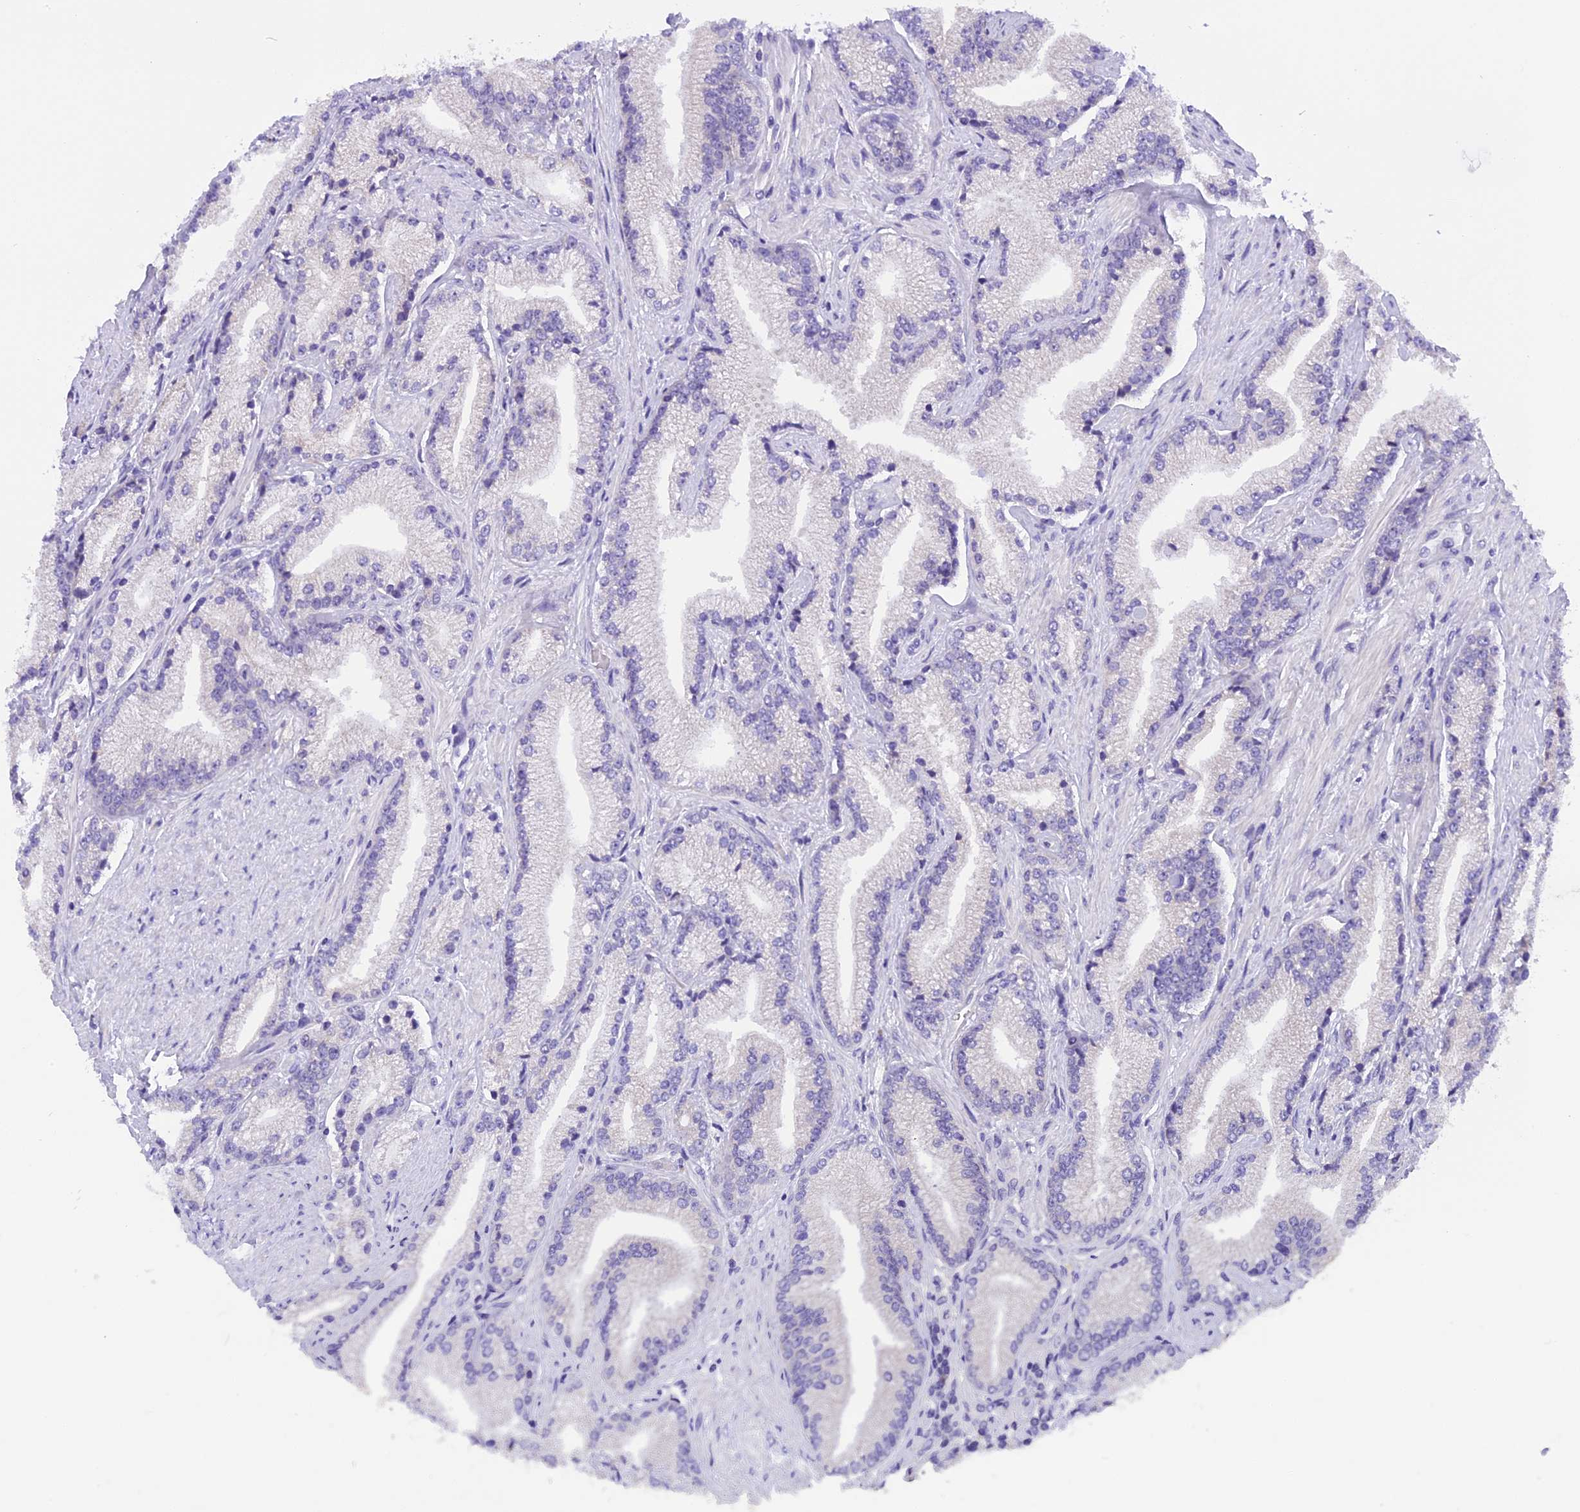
{"staining": {"intensity": "negative", "quantity": "none", "location": "none"}, "tissue": "prostate cancer", "cell_type": "Tumor cells", "image_type": "cancer", "snomed": [{"axis": "morphology", "description": "Adenocarcinoma, High grade"}, {"axis": "topography", "description": "Prostate"}], "caption": "This is an IHC histopathology image of human prostate cancer (adenocarcinoma (high-grade)). There is no positivity in tumor cells.", "gene": "TRIM3", "patient": {"sex": "male", "age": 67}}